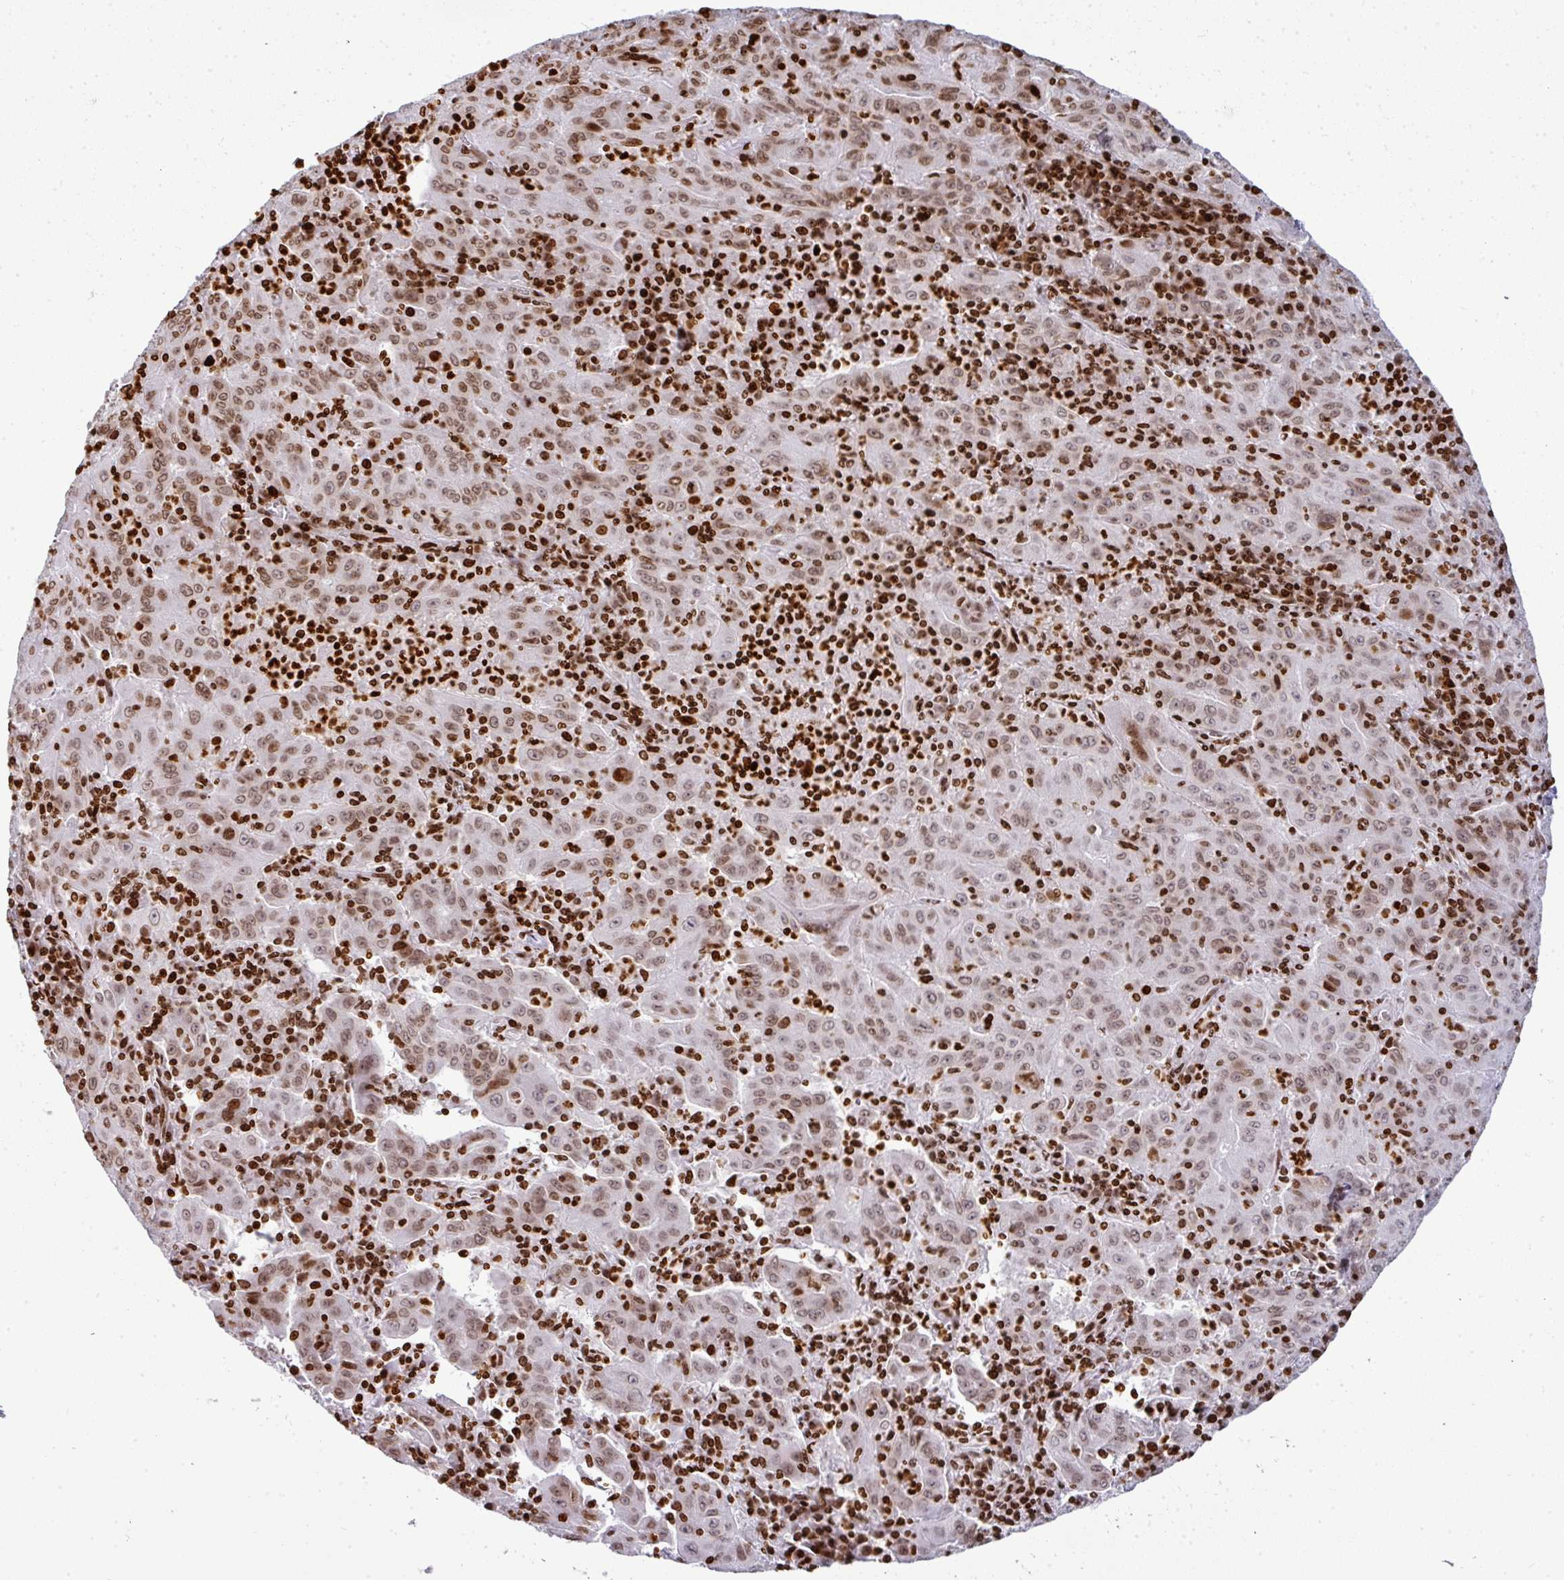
{"staining": {"intensity": "weak", "quantity": ">75%", "location": "nuclear"}, "tissue": "pancreatic cancer", "cell_type": "Tumor cells", "image_type": "cancer", "snomed": [{"axis": "morphology", "description": "Adenocarcinoma, NOS"}, {"axis": "topography", "description": "Pancreas"}], "caption": "Immunohistochemistry (IHC) of pancreatic adenocarcinoma shows low levels of weak nuclear expression in approximately >75% of tumor cells. (Stains: DAB (3,3'-diaminobenzidine) in brown, nuclei in blue, Microscopy: brightfield microscopy at high magnification).", "gene": "RASL11A", "patient": {"sex": "male", "age": 63}}